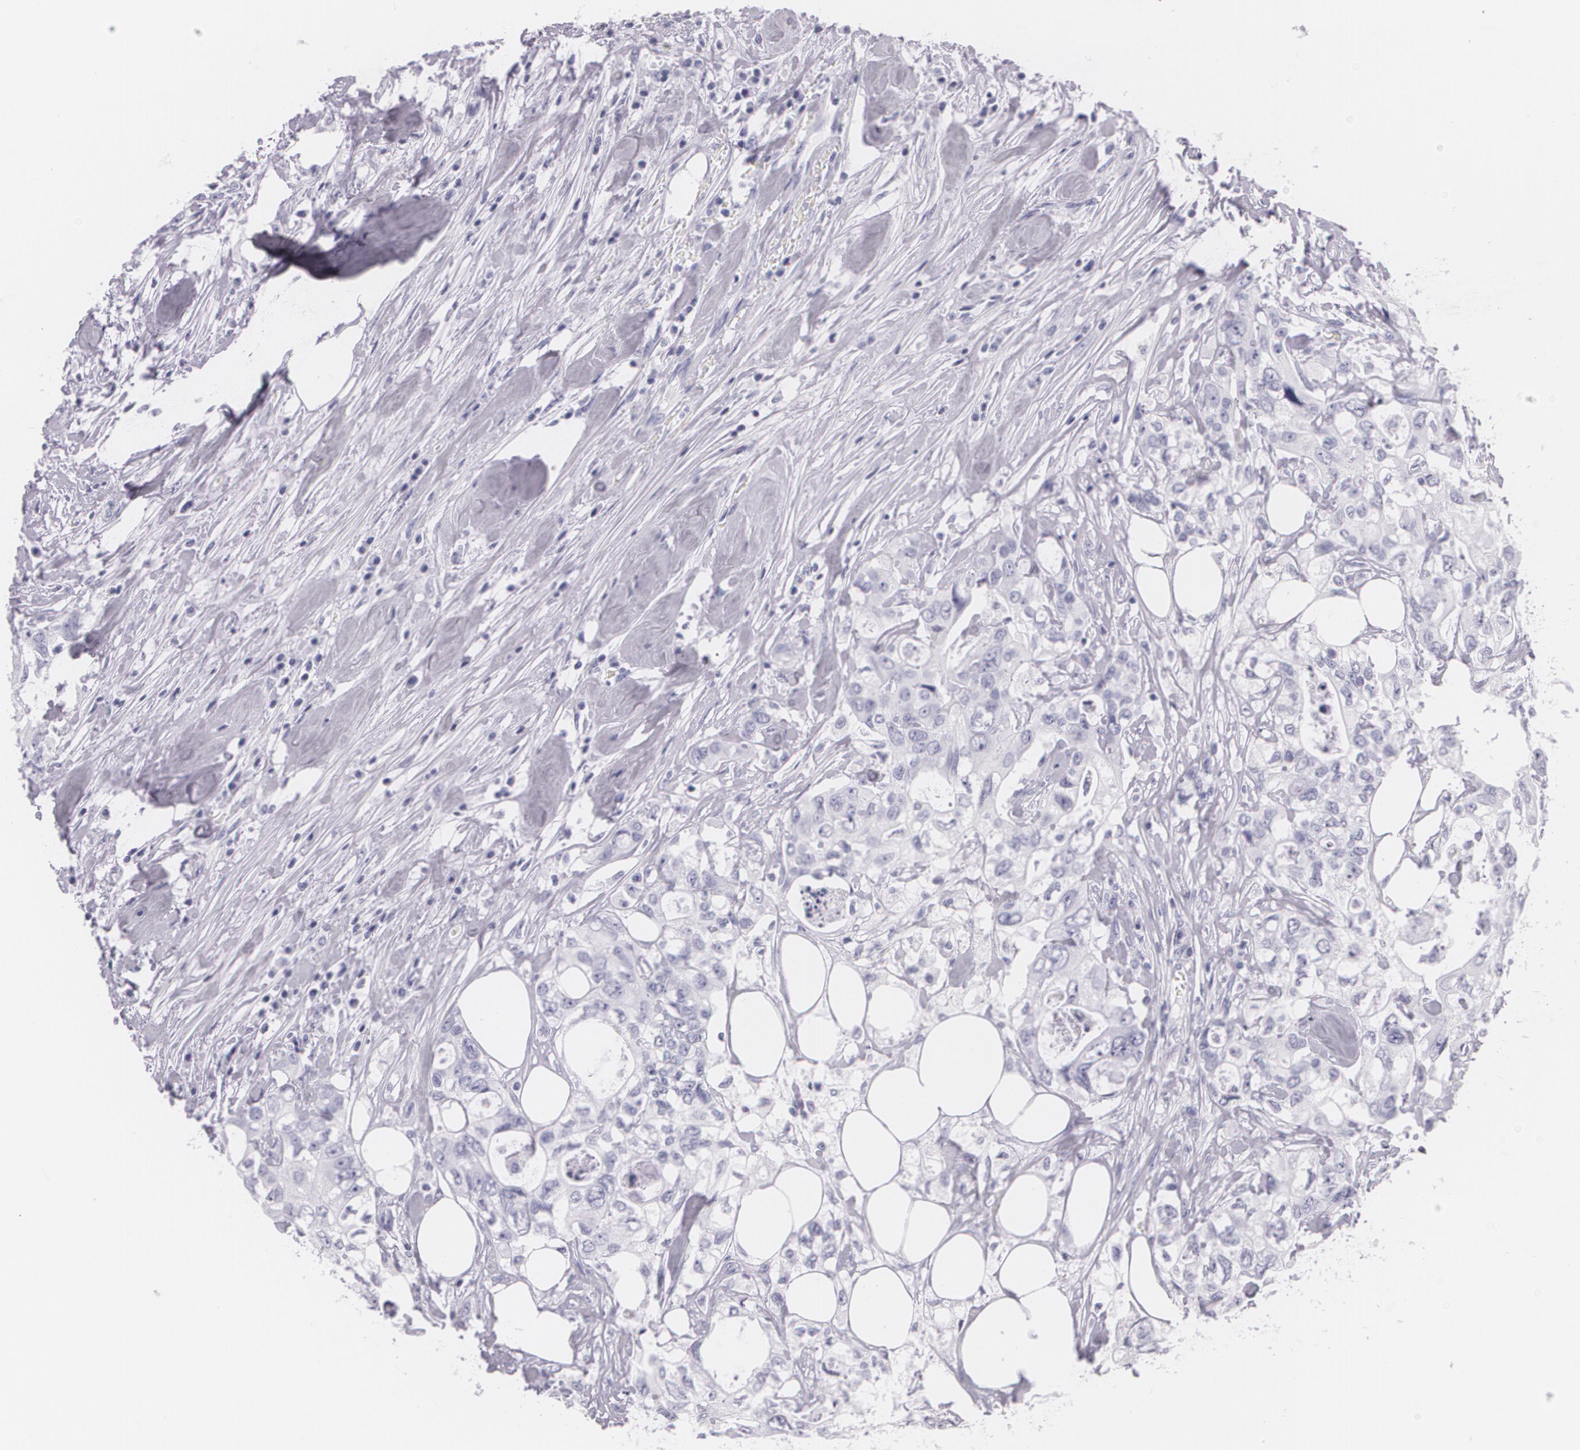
{"staining": {"intensity": "negative", "quantity": "none", "location": "none"}, "tissue": "colorectal cancer", "cell_type": "Tumor cells", "image_type": "cancer", "snomed": [{"axis": "morphology", "description": "Adenocarcinoma, NOS"}, {"axis": "topography", "description": "Rectum"}], "caption": "Immunohistochemical staining of colorectal adenocarcinoma reveals no significant positivity in tumor cells.", "gene": "DLG4", "patient": {"sex": "female", "age": 57}}